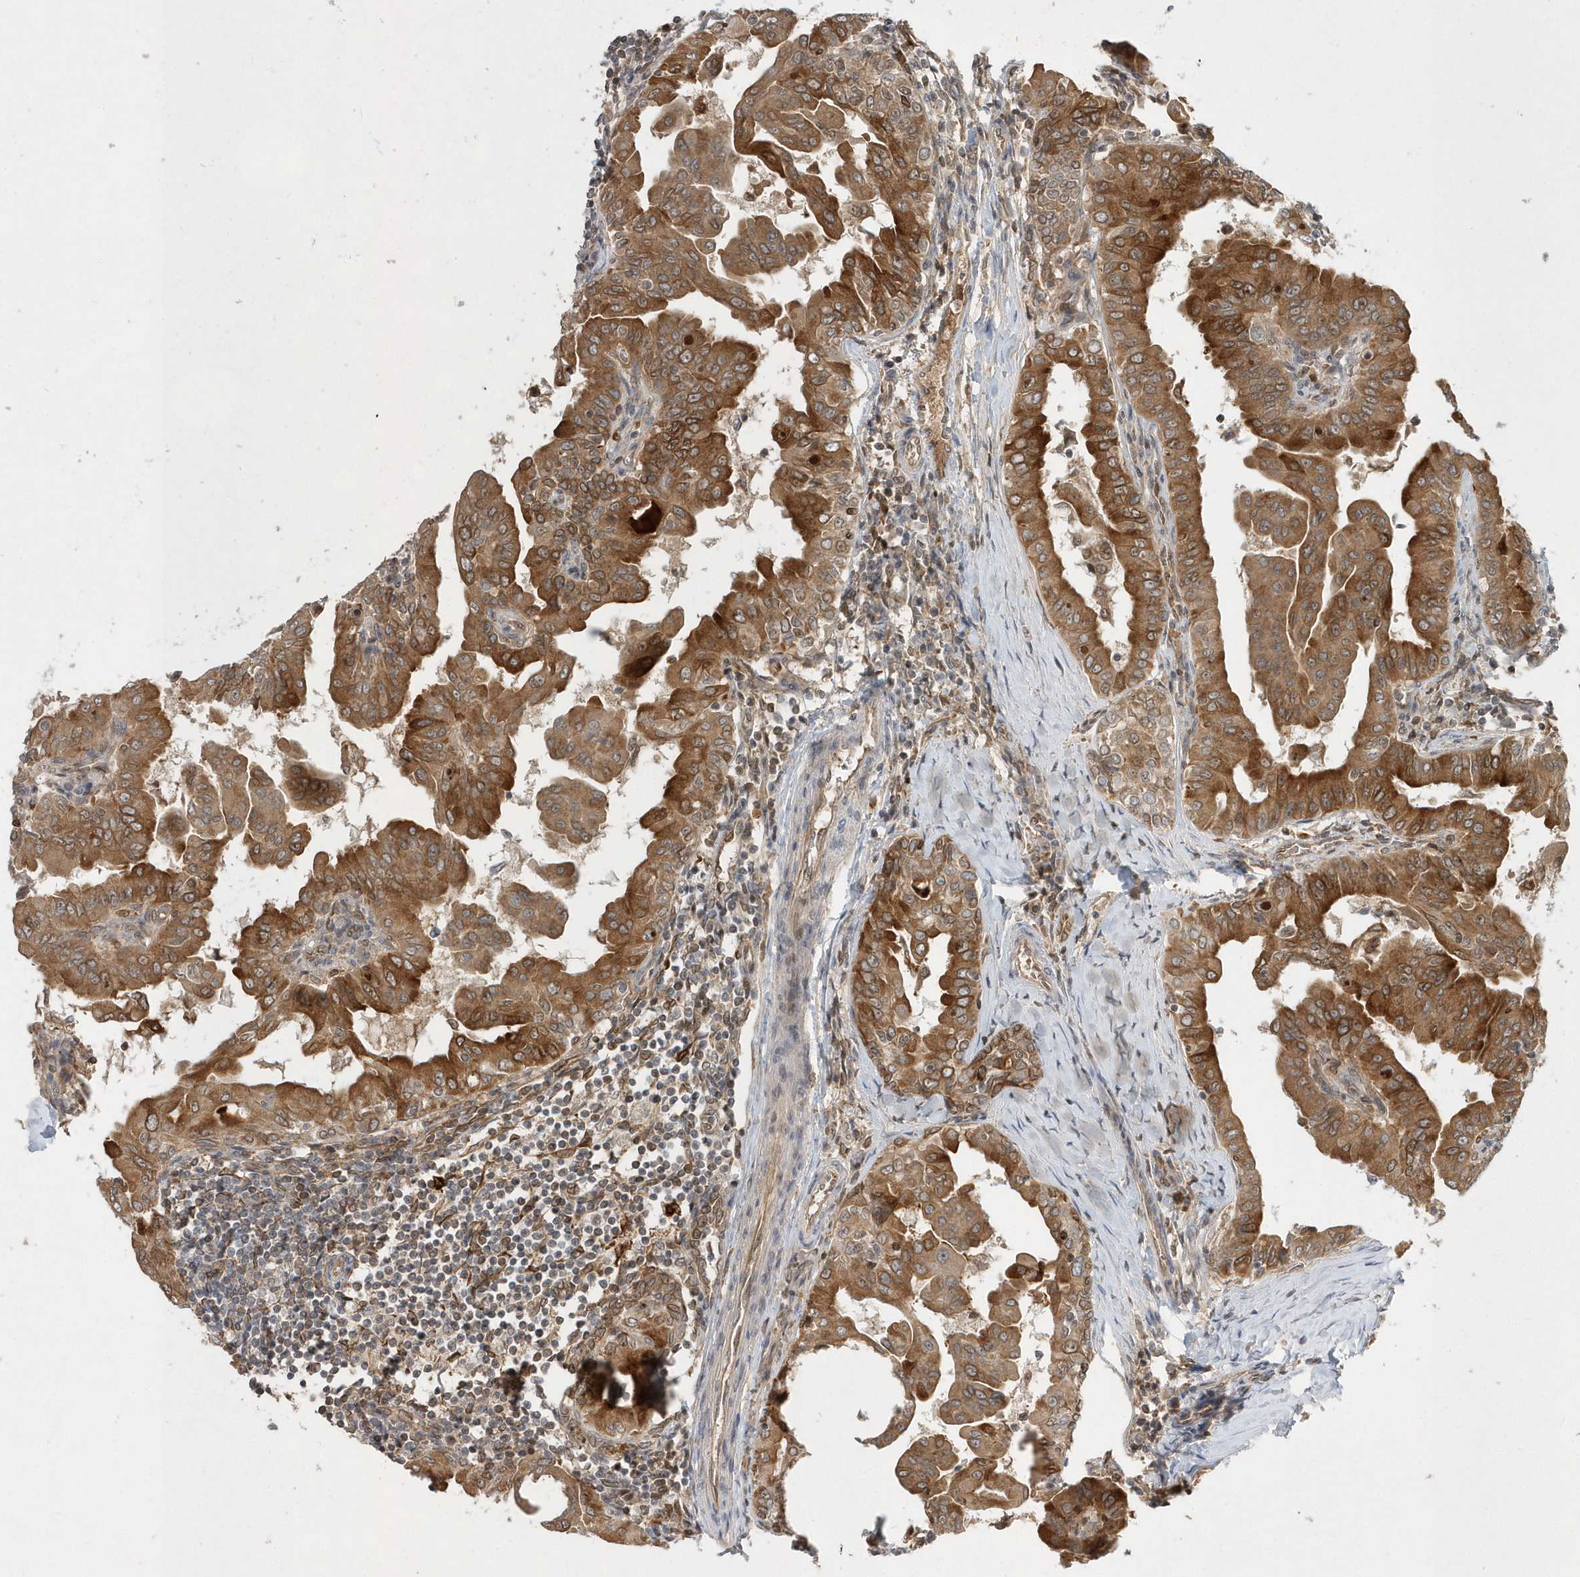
{"staining": {"intensity": "strong", "quantity": ">75%", "location": "cytoplasmic/membranous"}, "tissue": "thyroid cancer", "cell_type": "Tumor cells", "image_type": "cancer", "snomed": [{"axis": "morphology", "description": "Papillary adenocarcinoma, NOS"}, {"axis": "topography", "description": "Thyroid gland"}], "caption": "Papillary adenocarcinoma (thyroid) was stained to show a protein in brown. There is high levels of strong cytoplasmic/membranous expression in about >75% of tumor cells. (DAB (3,3'-diaminobenzidine) IHC, brown staining for protein, blue staining for nuclei).", "gene": "TMEM132B", "patient": {"sex": "male", "age": 33}}